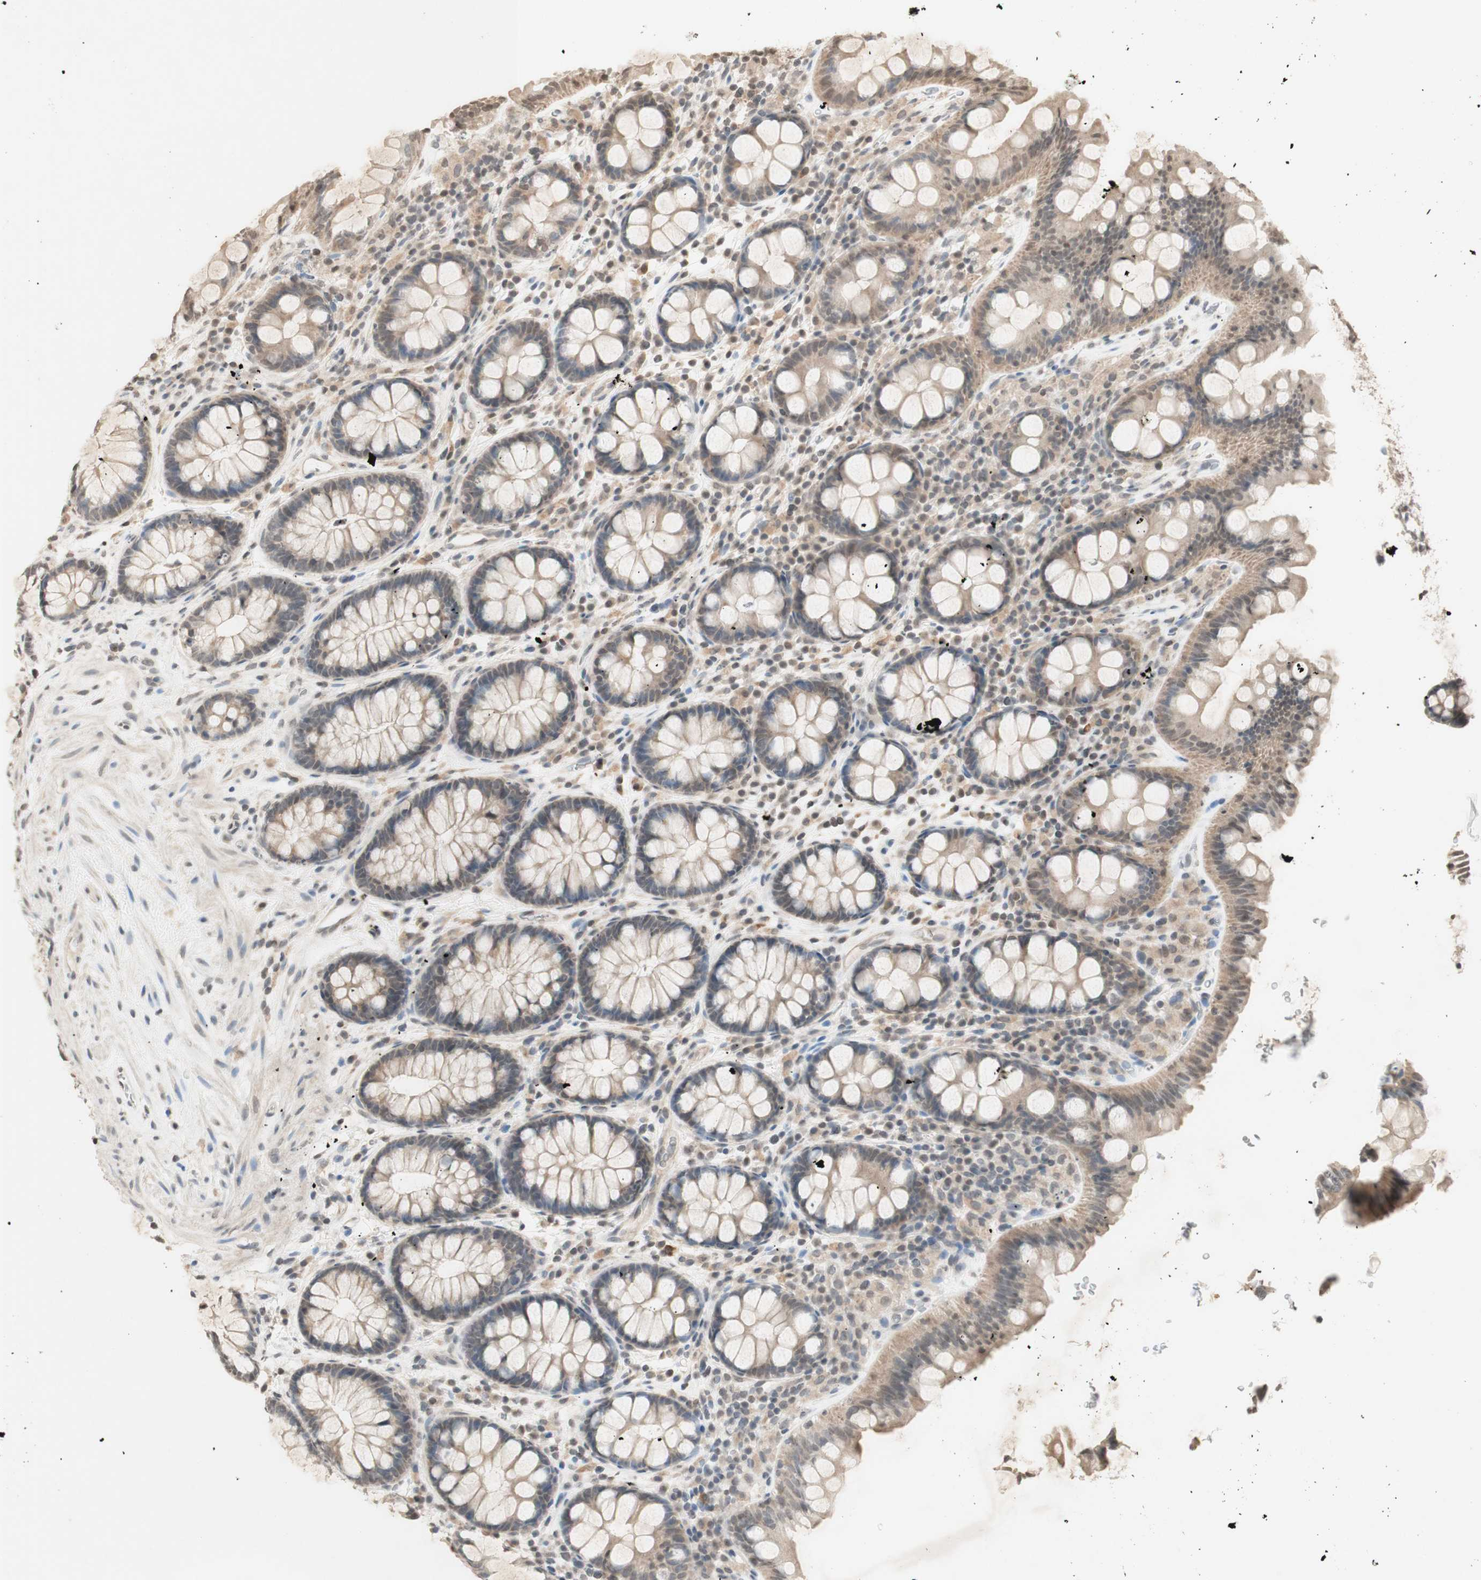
{"staining": {"intensity": "weak", "quantity": ">75%", "location": "cytoplasmic/membranous,nuclear"}, "tissue": "colon", "cell_type": "Endothelial cells", "image_type": "normal", "snomed": [{"axis": "morphology", "description": "Normal tissue, NOS"}, {"axis": "topography", "description": "Colon"}], "caption": "This photomicrograph shows normal colon stained with immunohistochemistry to label a protein in brown. The cytoplasmic/membranous,nuclear of endothelial cells show weak positivity for the protein. Nuclei are counter-stained blue.", "gene": "GLI1", "patient": {"sex": "female", "age": 80}}